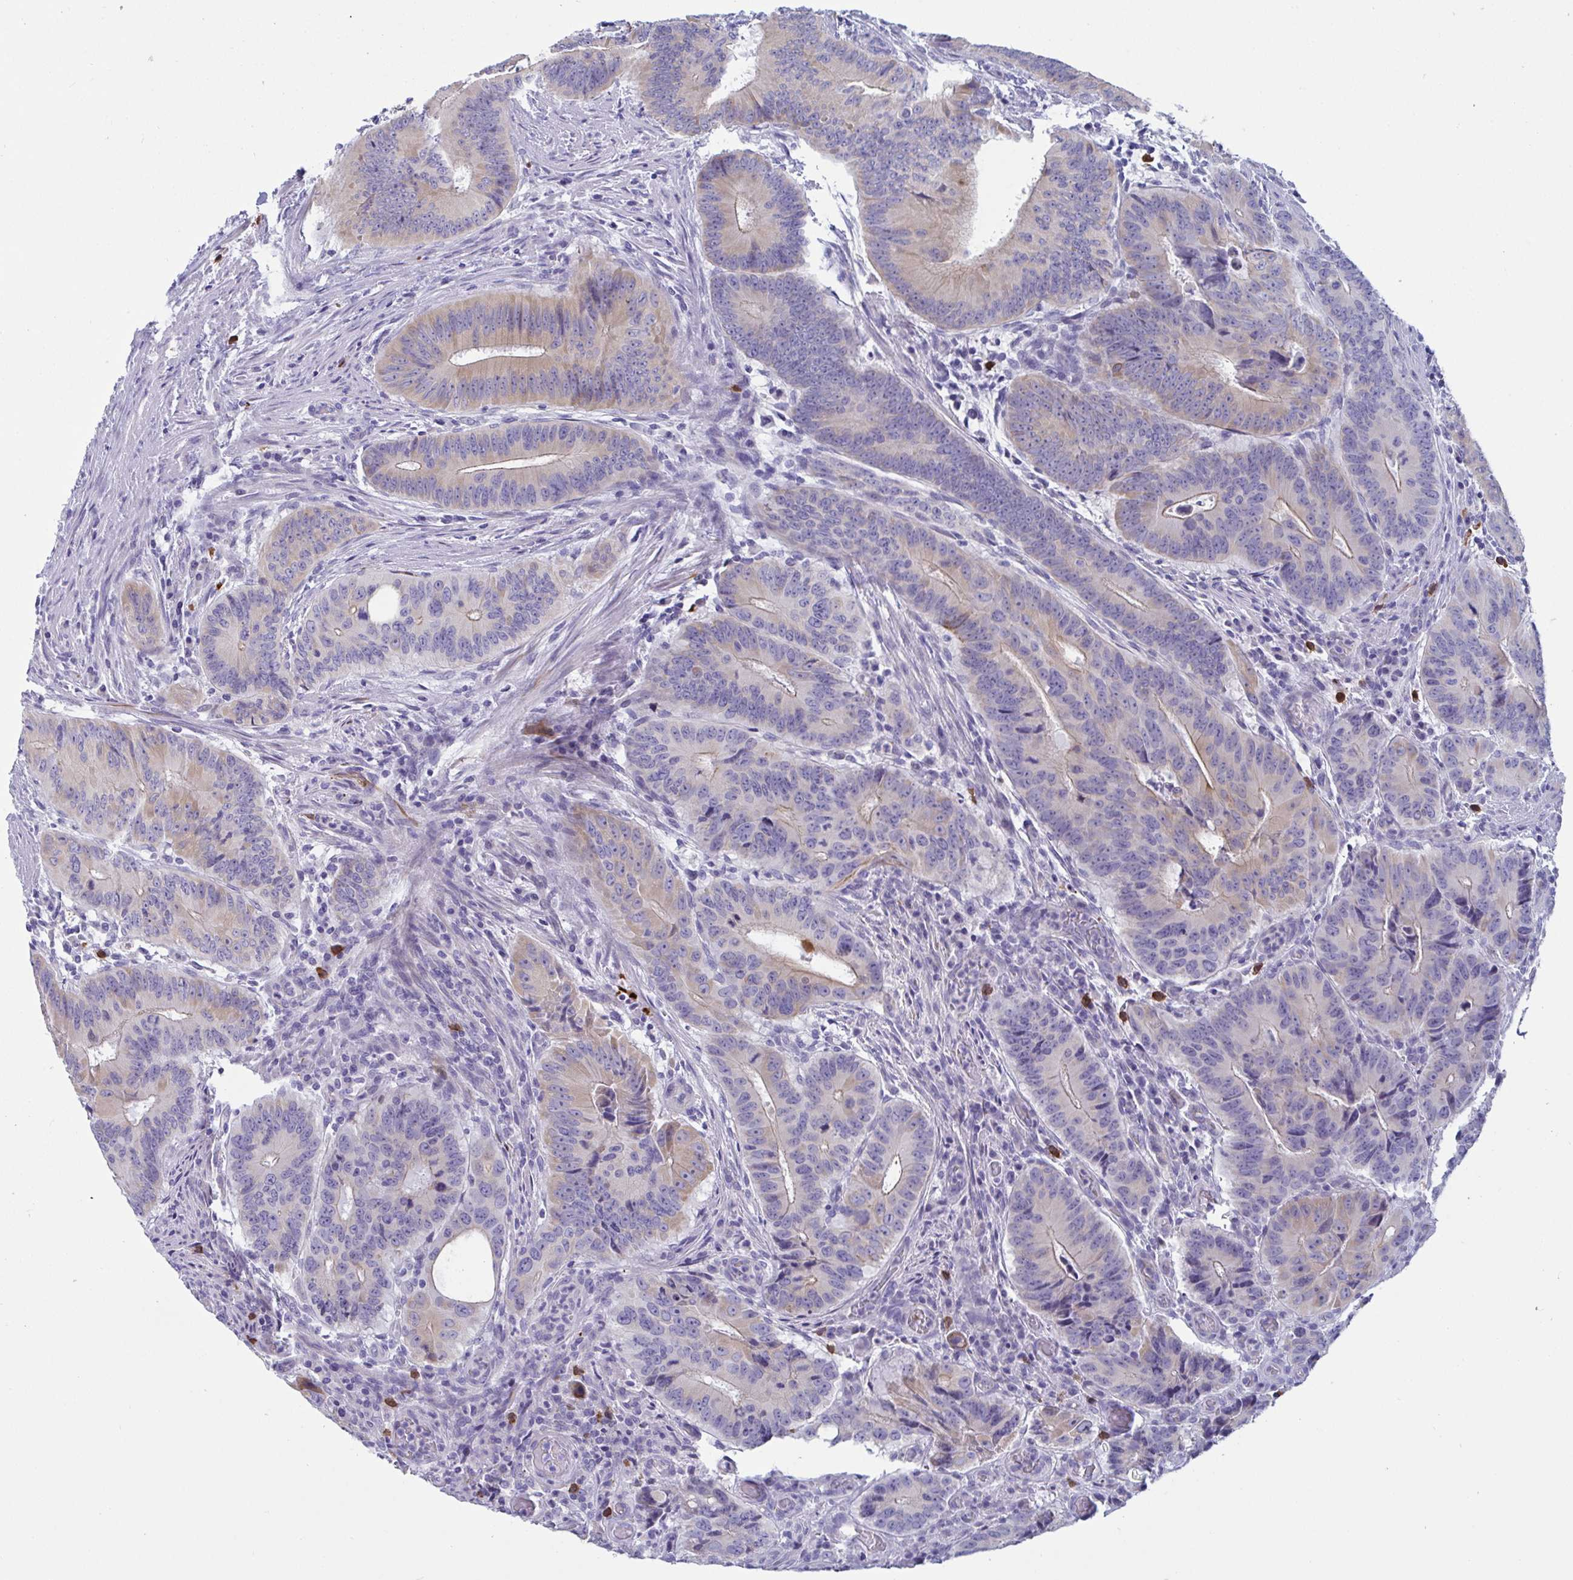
{"staining": {"intensity": "weak", "quantity": "<25%", "location": "cytoplasmic/membranous"}, "tissue": "colorectal cancer", "cell_type": "Tumor cells", "image_type": "cancer", "snomed": [{"axis": "morphology", "description": "Adenocarcinoma, NOS"}, {"axis": "topography", "description": "Colon"}], "caption": "Immunohistochemistry of human colorectal cancer reveals no staining in tumor cells.", "gene": "TAS2R38", "patient": {"sex": "male", "age": 62}}